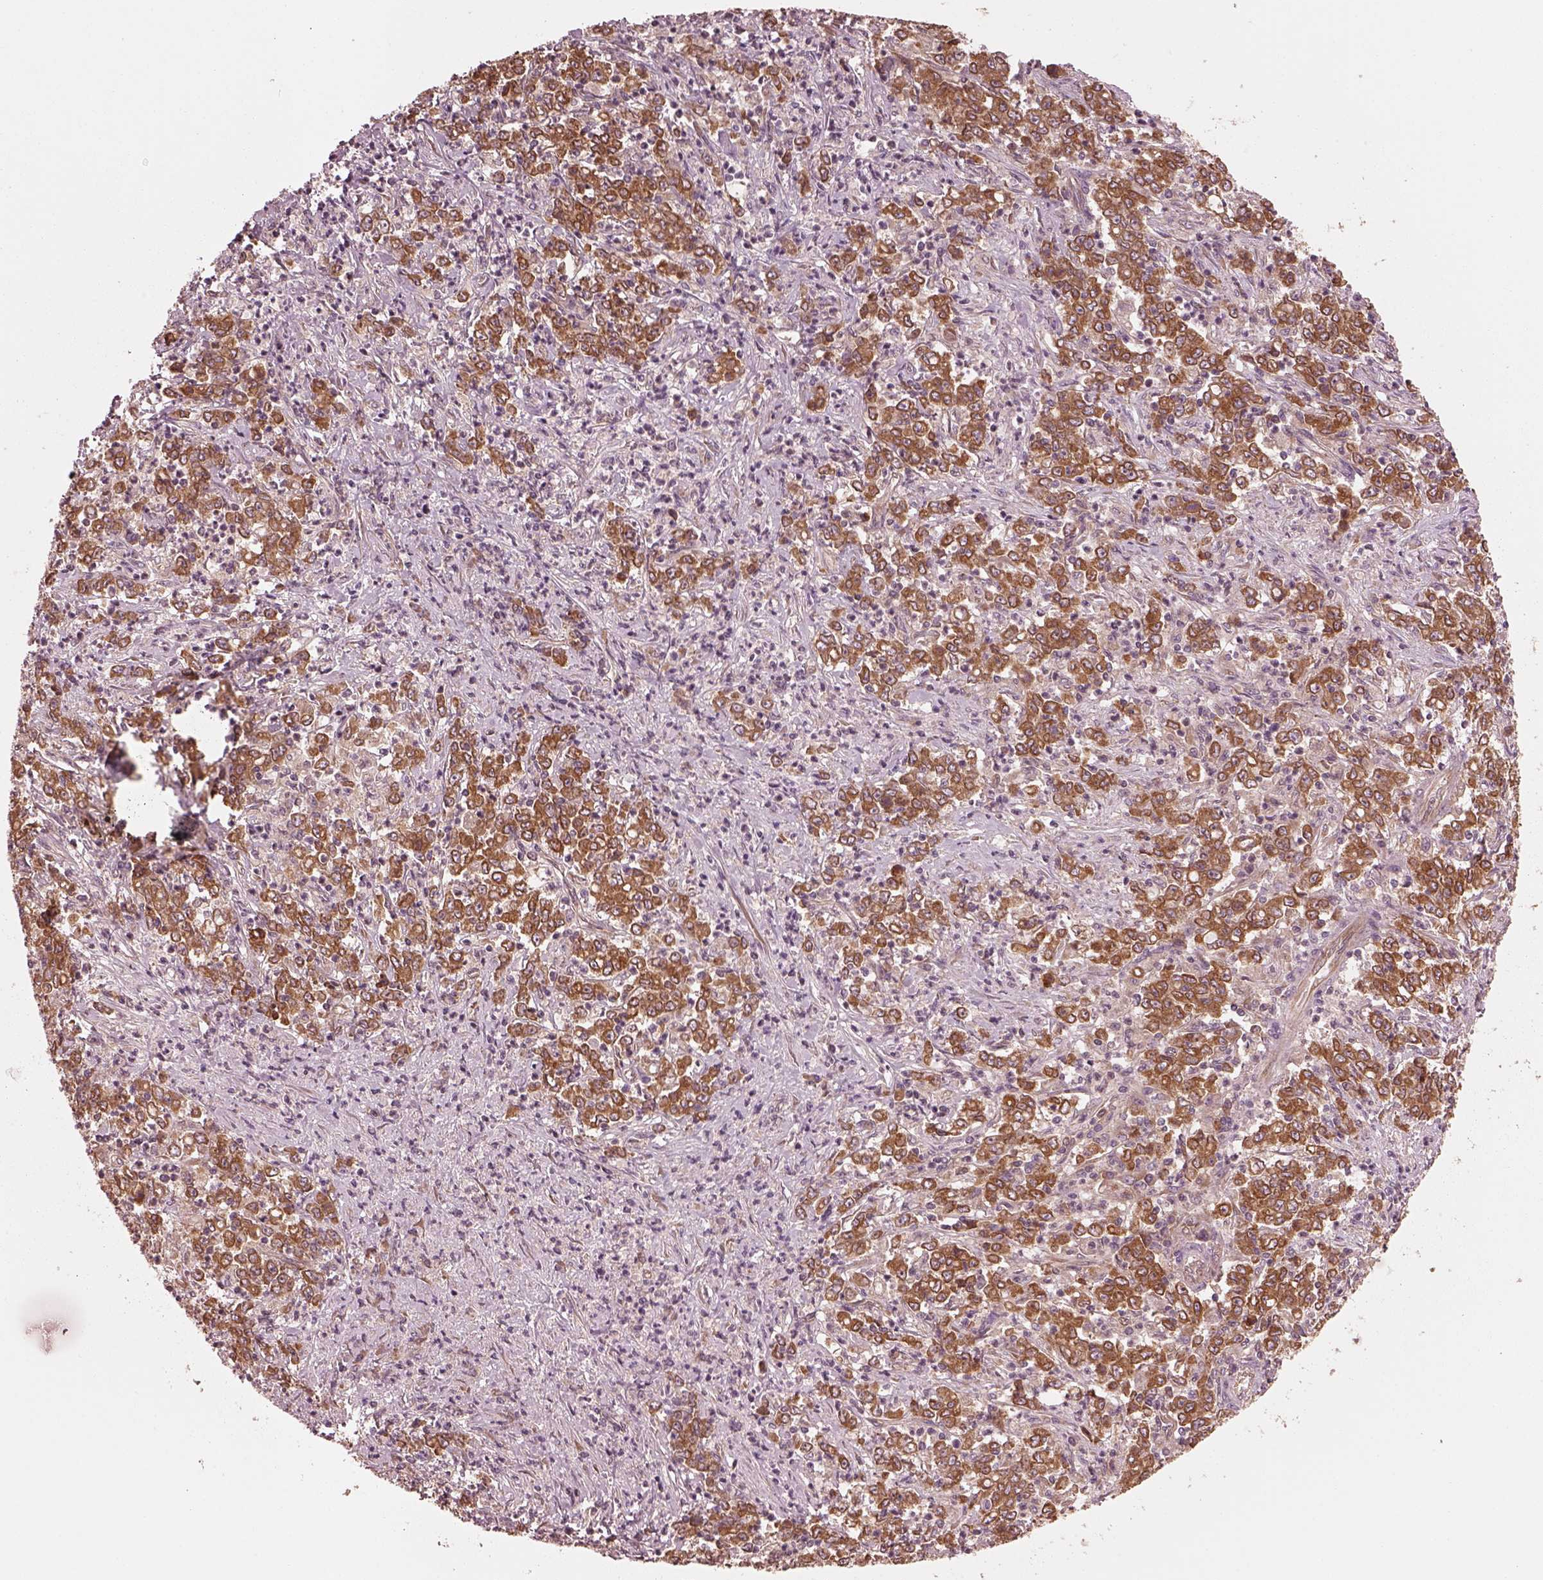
{"staining": {"intensity": "moderate", "quantity": ">75%", "location": "cytoplasmic/membranous"}, "tissue": "stomach cancer", "cell_type": "Tumor cells", "image_type": "cancer", "snomed": [{"axis": "morphology", "description": "Adenocarcinoma, NOS"}, {"axis": "topography", "description": "Stomach, lower"}], "caption": "DAB (3,3'-diaminobenzidine) immunohistochemical staining of stomach cancer (adenocarcinoma) reveals moderate cytoplasmic/membranous protein expression in about >75% of tumor cells.", "gene": "PIK3R2", "patient": {"sex": "female", "age": 71}}